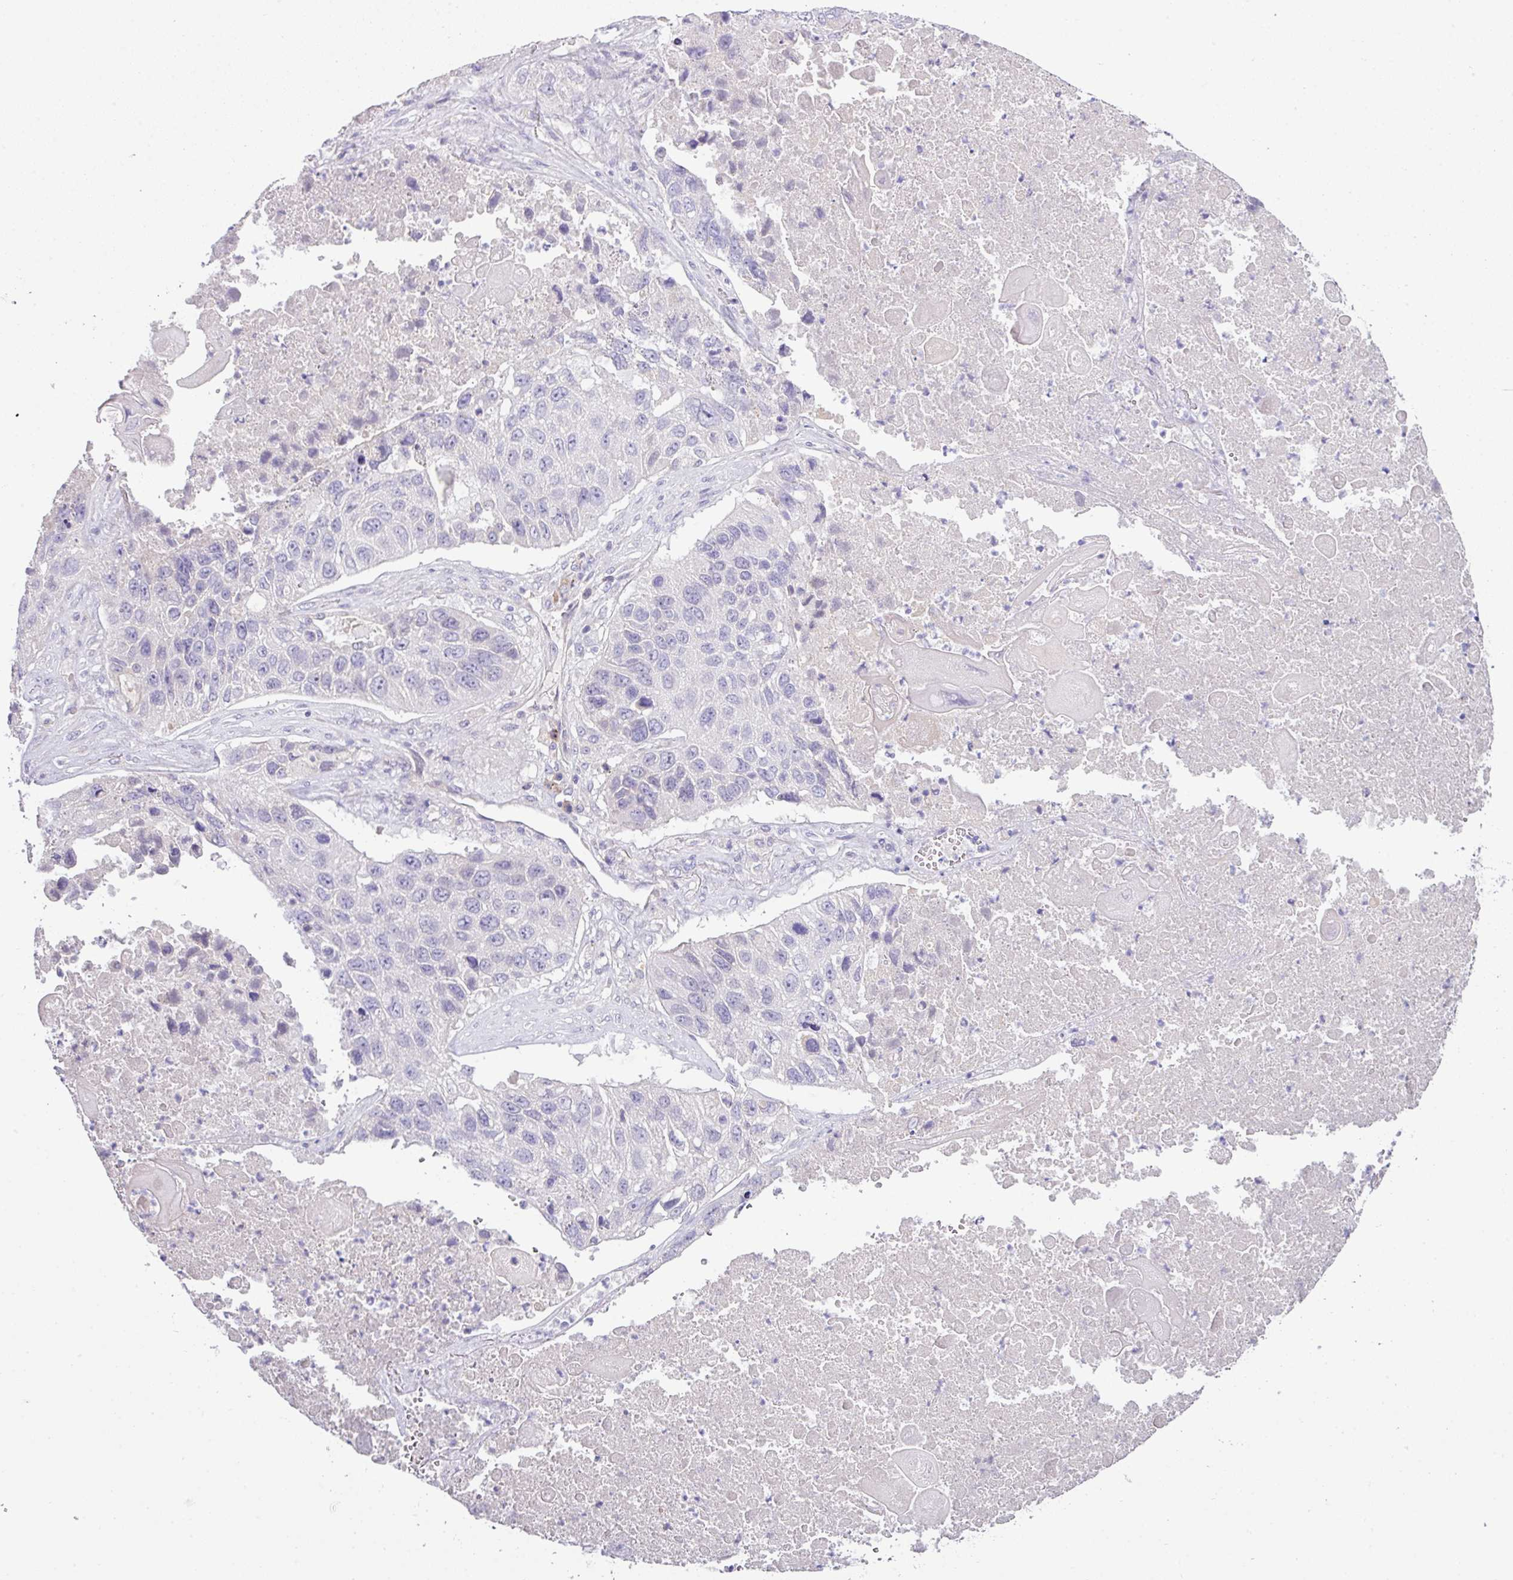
{"staining": {"intensity": "negative", "quantity": "none", "location": "none"}, "tissue": "lung cancer", "cell_type": "Tumor cells", "image_type": "cancer", "snomed": [{"axis": "morphology", "description": "Squamous cell carcinoma, NOS"}, {"axis": "topography", "description": "Lung"}], "caption": "Lung cancer was stained to show a protein in brown. There is no significant expression in tumor cells.", "gene": "SLAMF6", "patient": {"sex": "male", "age": 61}}